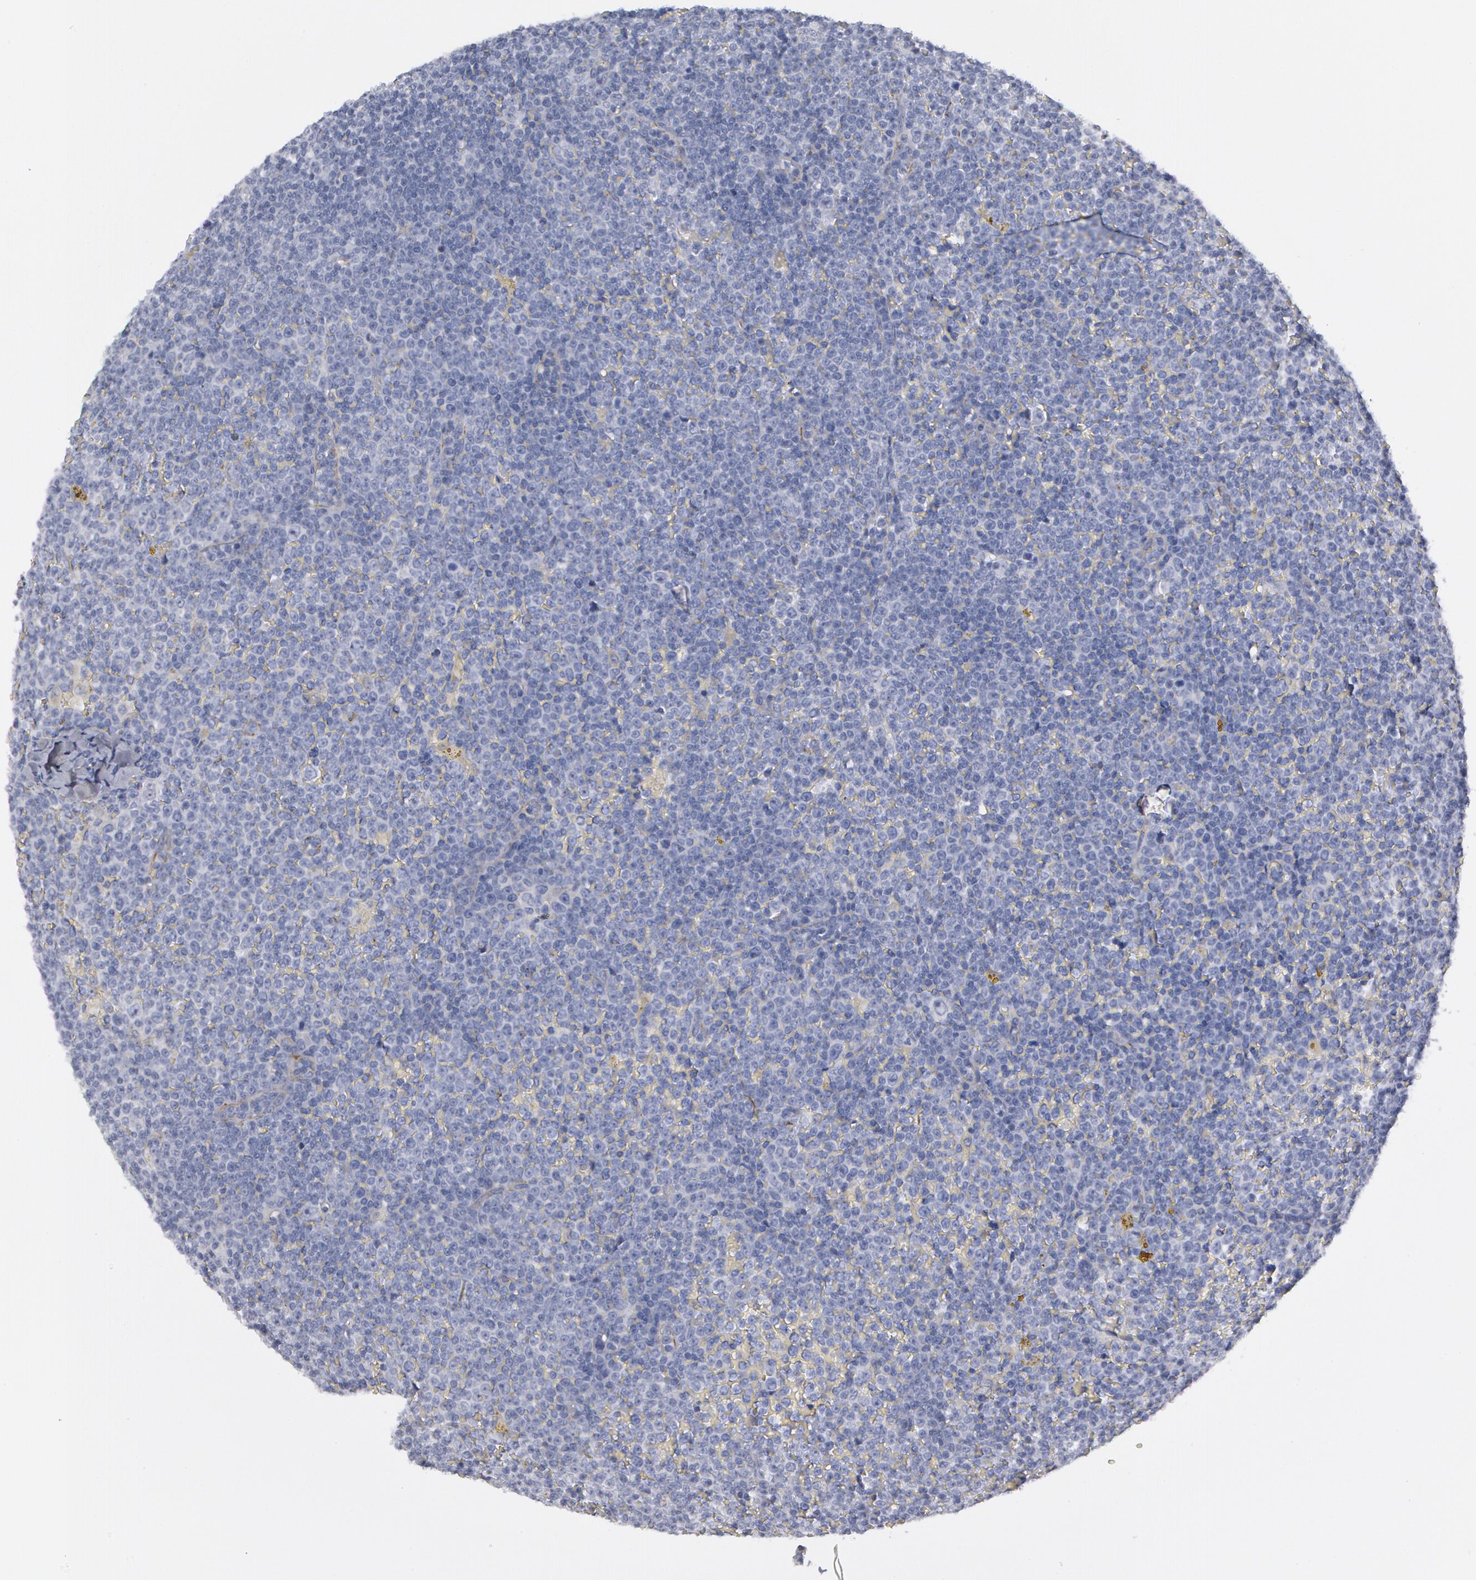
{"staining": {"intensity": "negative", "quantity": "none", "location": "none"}, "tissue": "lymphoma", "cell_type": "Tumor cells", "image_type": "cancer", "snomed": [{"axis": "morphology", "description": "Malignant lymphoma, non-Hodgkin's type, Low grade"}, {"axis": "topography", "description": "Lymph node"}], "caption": "Tumor cells show no significant protein staining in lymphoma.", "gene": "SMC1B", "patient": {"sex": "male", "age": 50}}